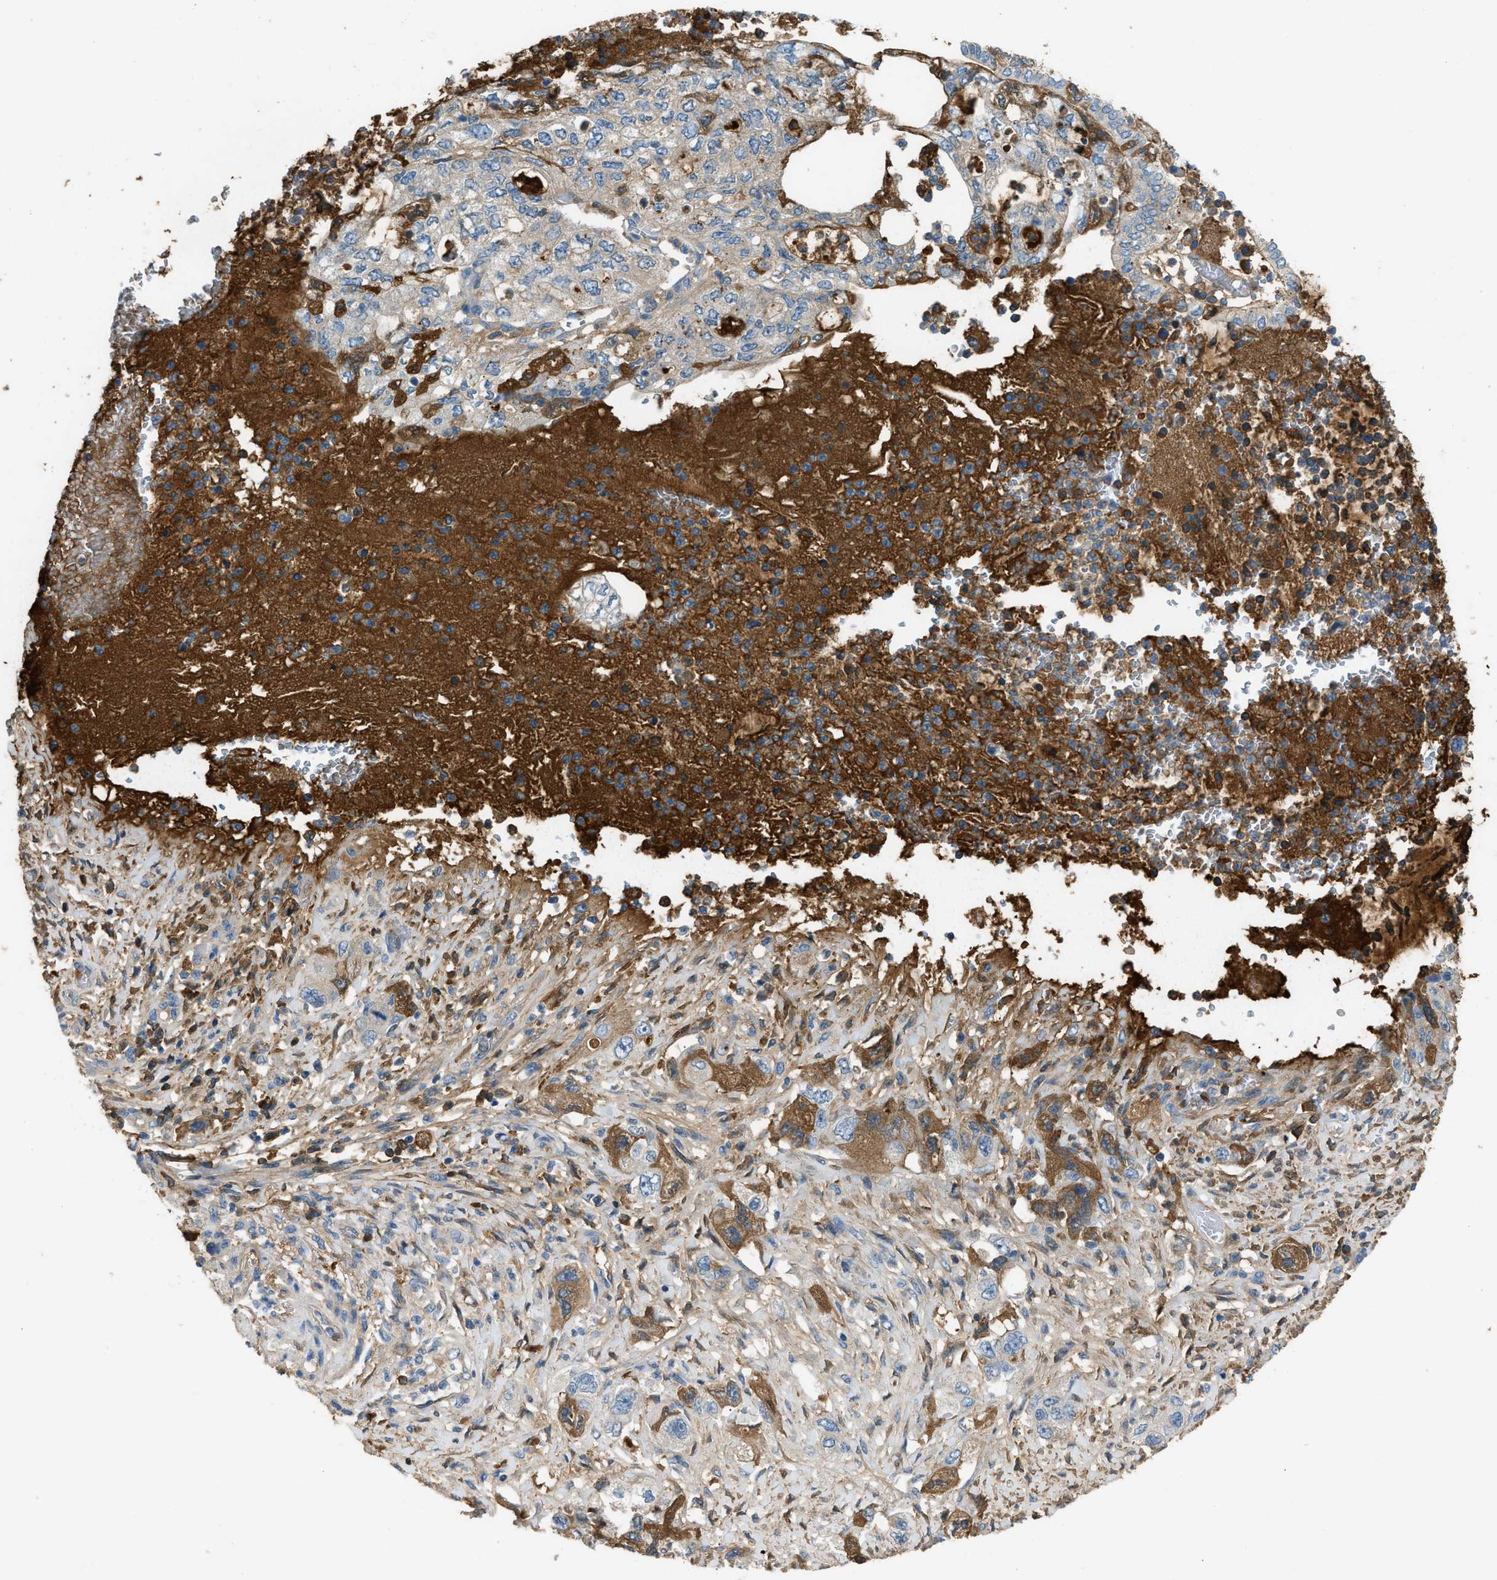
{"staining": {"intensity": "moderate", "quantity": "25%-75%", "location": "cytoplasmic/membranous"}, "tissue": "pancreatic cancer", "cell_type": "Tumor cells", "image_type": "cancer", "snomed": [{"axis": "morphology", "description": "Adenocarcinoma, NOS"}, {"axis": "topography", "description": "Pancreas"}], "caption": "There is medium levels of moderate cytoplasmic/membranous expression in tumor cells of pancreatic cancer (adenocarcinoma), as demonstrated by immunohistochemical staining (brown color).", "gene": "STC1", "patient": {"sex": "female", "age": 73}}